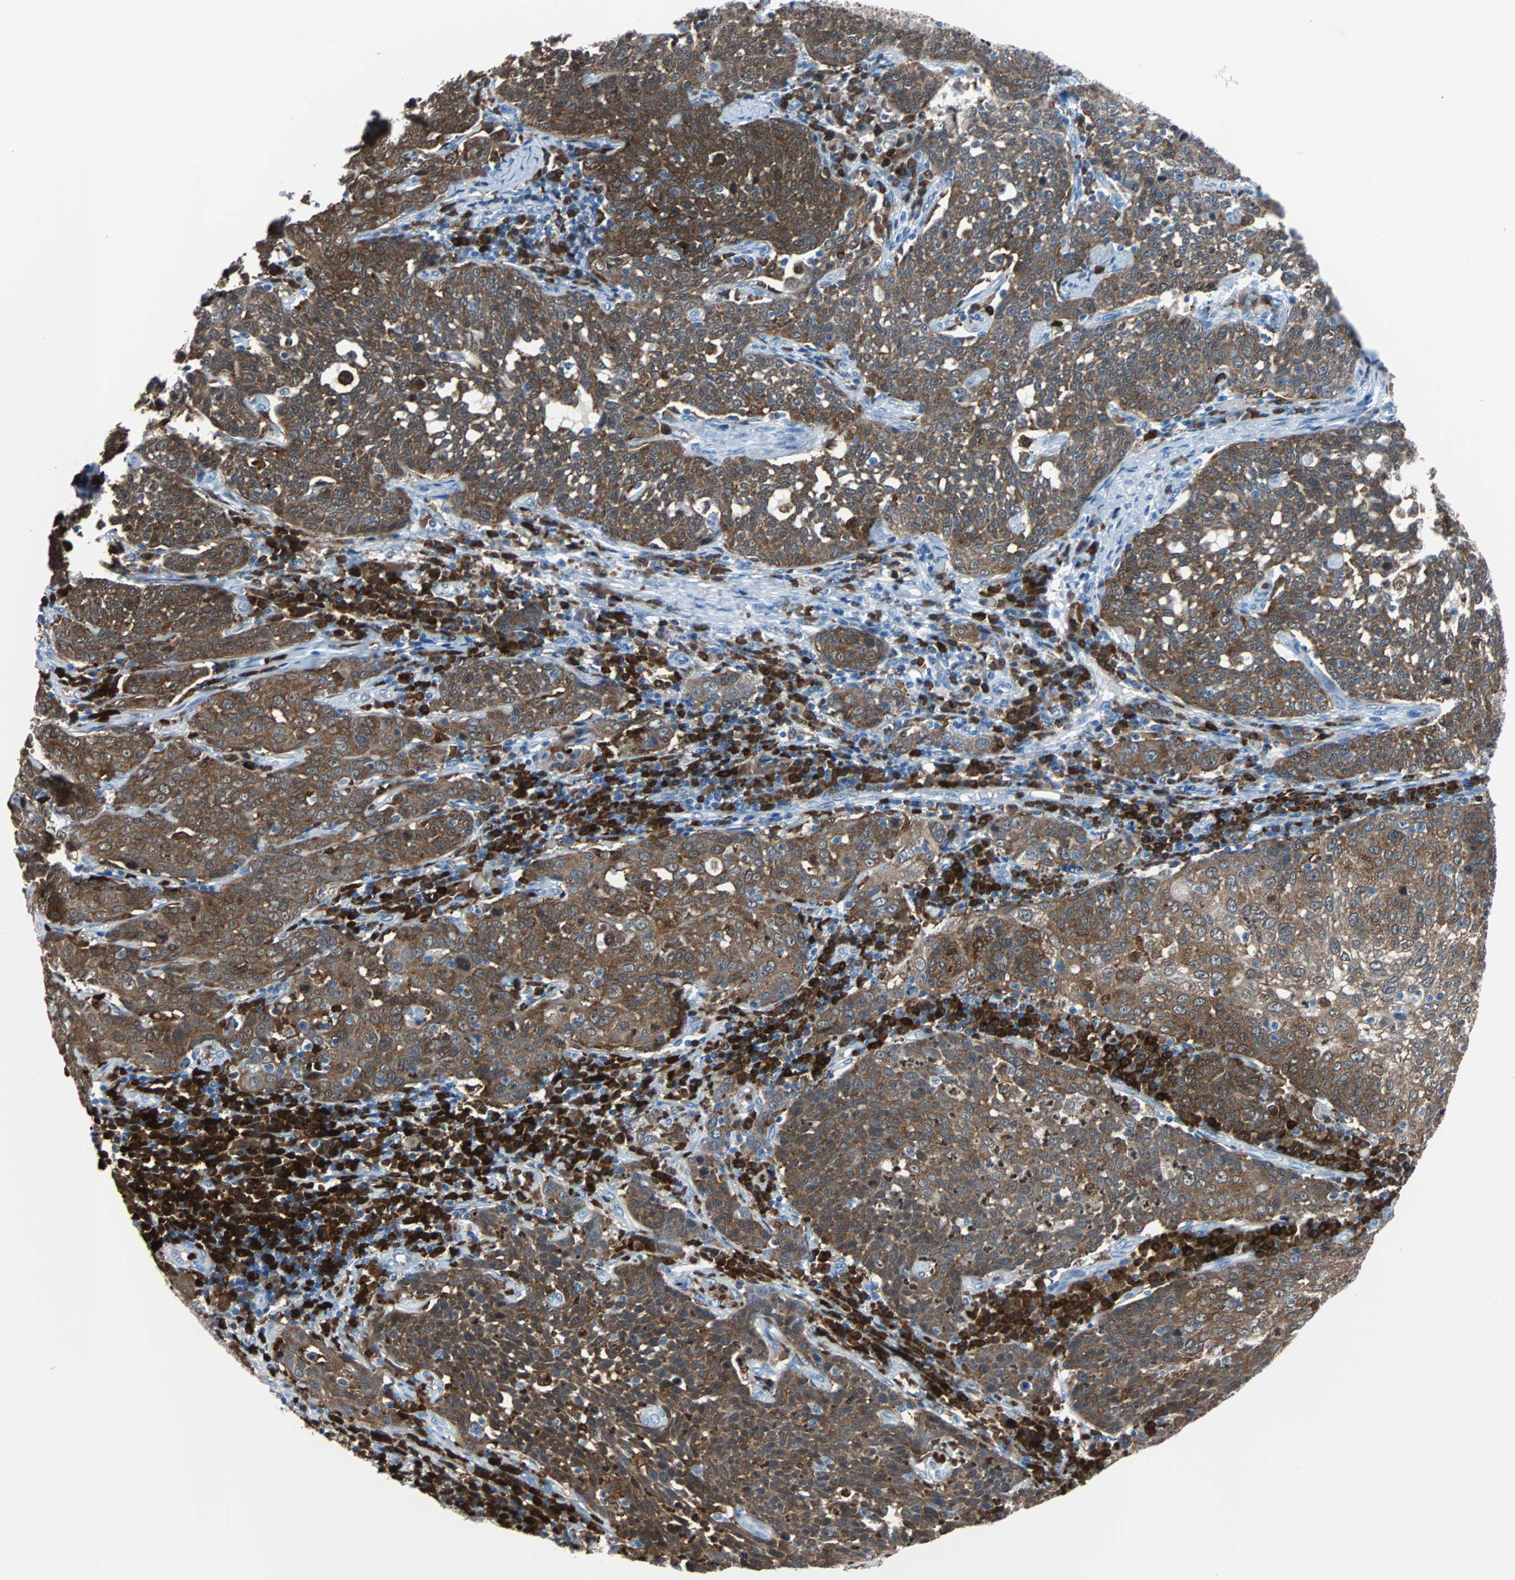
{"staining": {"intensity": "strong", "quantity": ">75%", "location": "cytoplasmic/membranous"}, "tissue": "cervical cancer", "cell_type": "Tumor cells", "image_type": "cancer", "snomed": [{"axis": "morphology", "description": "Squamous cell carcinoma, NOS"}, {"axis": "topography", "description": "Cervix"}], "caption": "An image showing strong cytoplasmic/membranous expression in approximately >75% of tumor cells in squamous cell carcinoma (cervical), as visualized by brown immunohistochemical staining.", "gene": "SYK", "patient": {"sex": "female", "age": 34}}